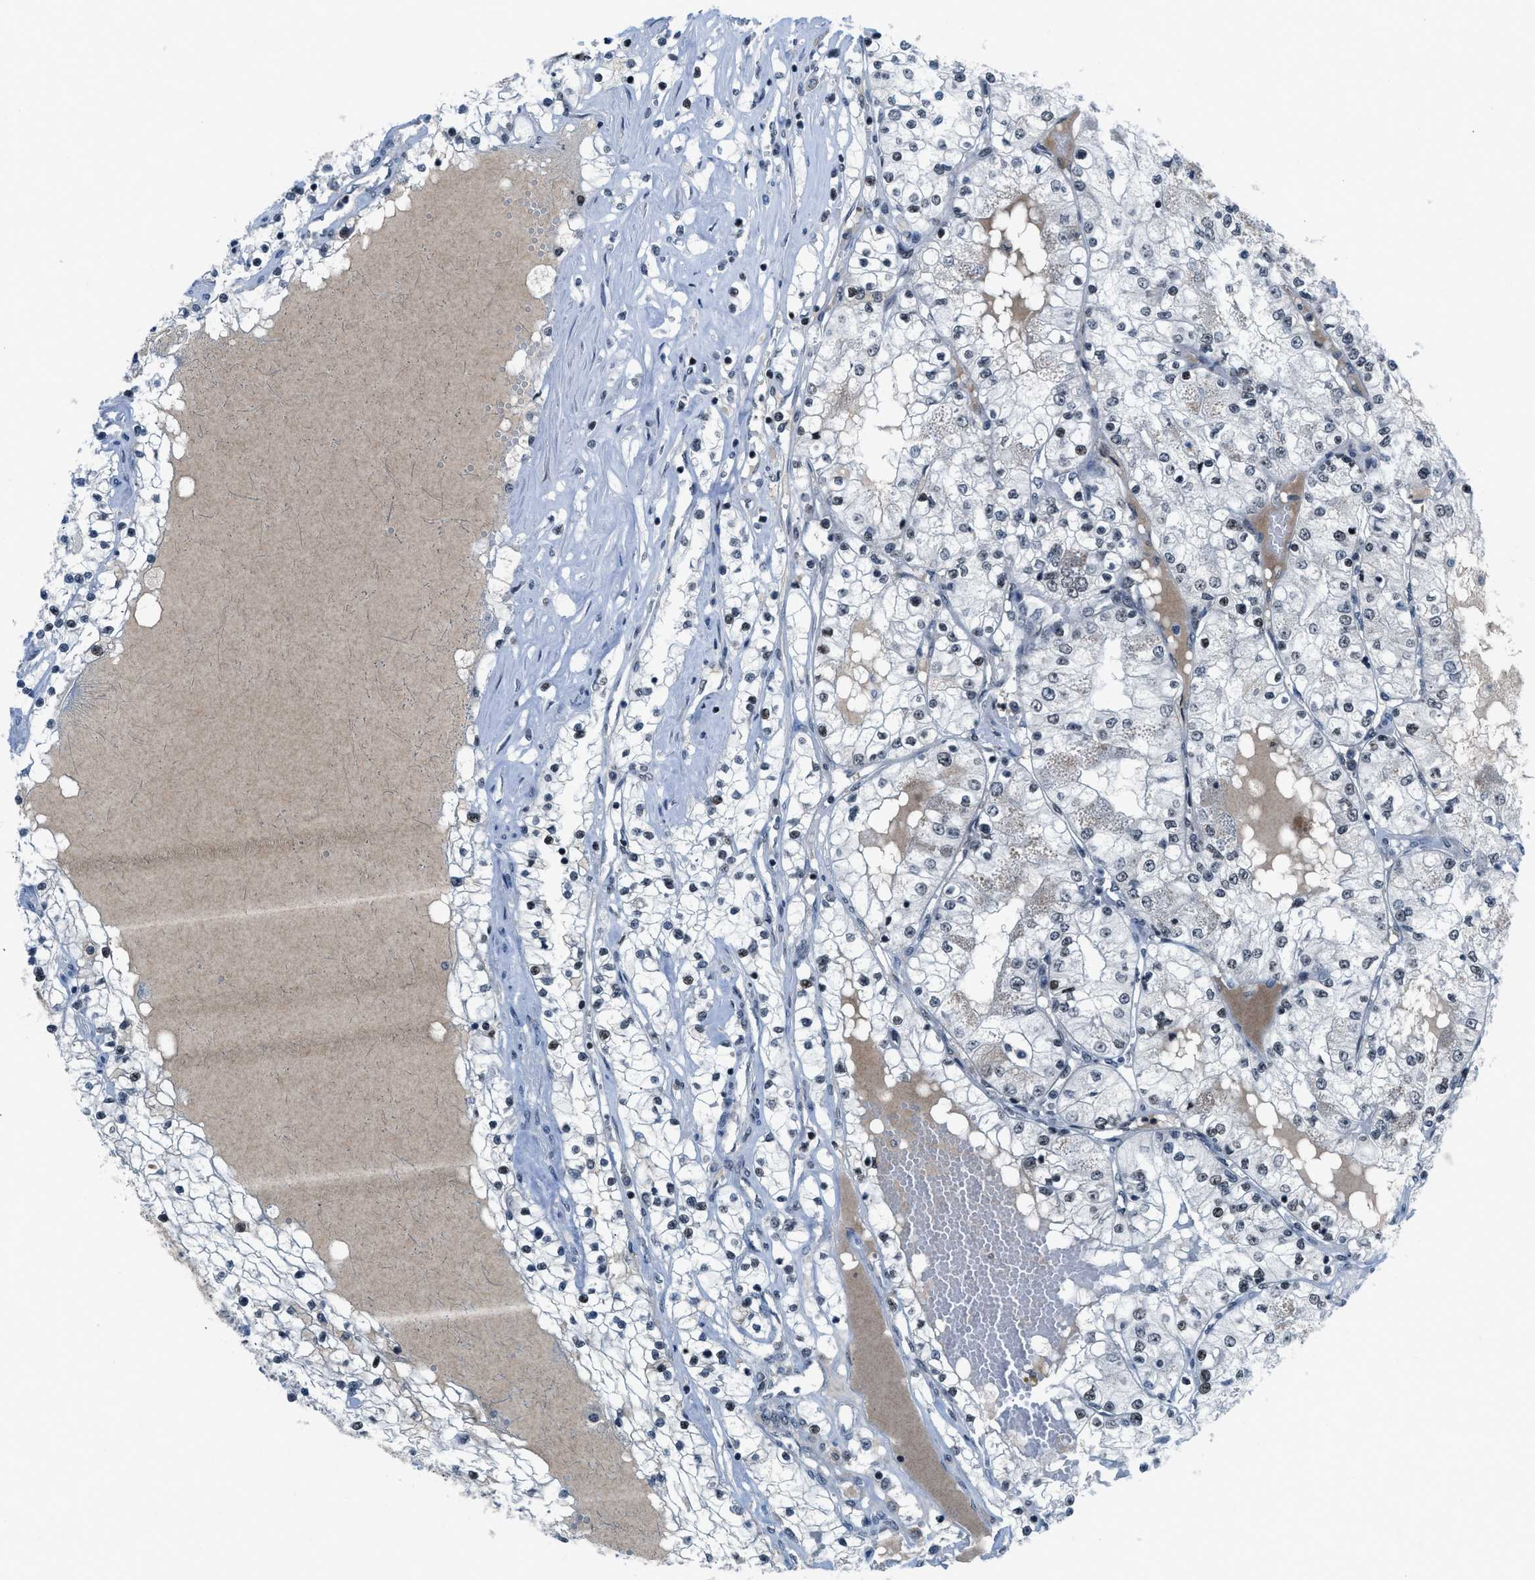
{"staining": {"intensity": "strong", "quantity": "<25%", "location": "nuclear"}, "tissue": "renal cancer", "cell_type": "Tumor cells", "image_type": "cancer", "snomed": [{"axis": "morphology", "description": "Adenocarcinoma, NOS"}, {"axis": "topography", "description": "Kidney"}], "caption": "Tumor cells display medium levels of strong nuclear expression in about <25% of cells in human renal cancer (adenocarcinoma).", "gene": "RAD51B", "patient": {"sex": "male", "age": 68}}